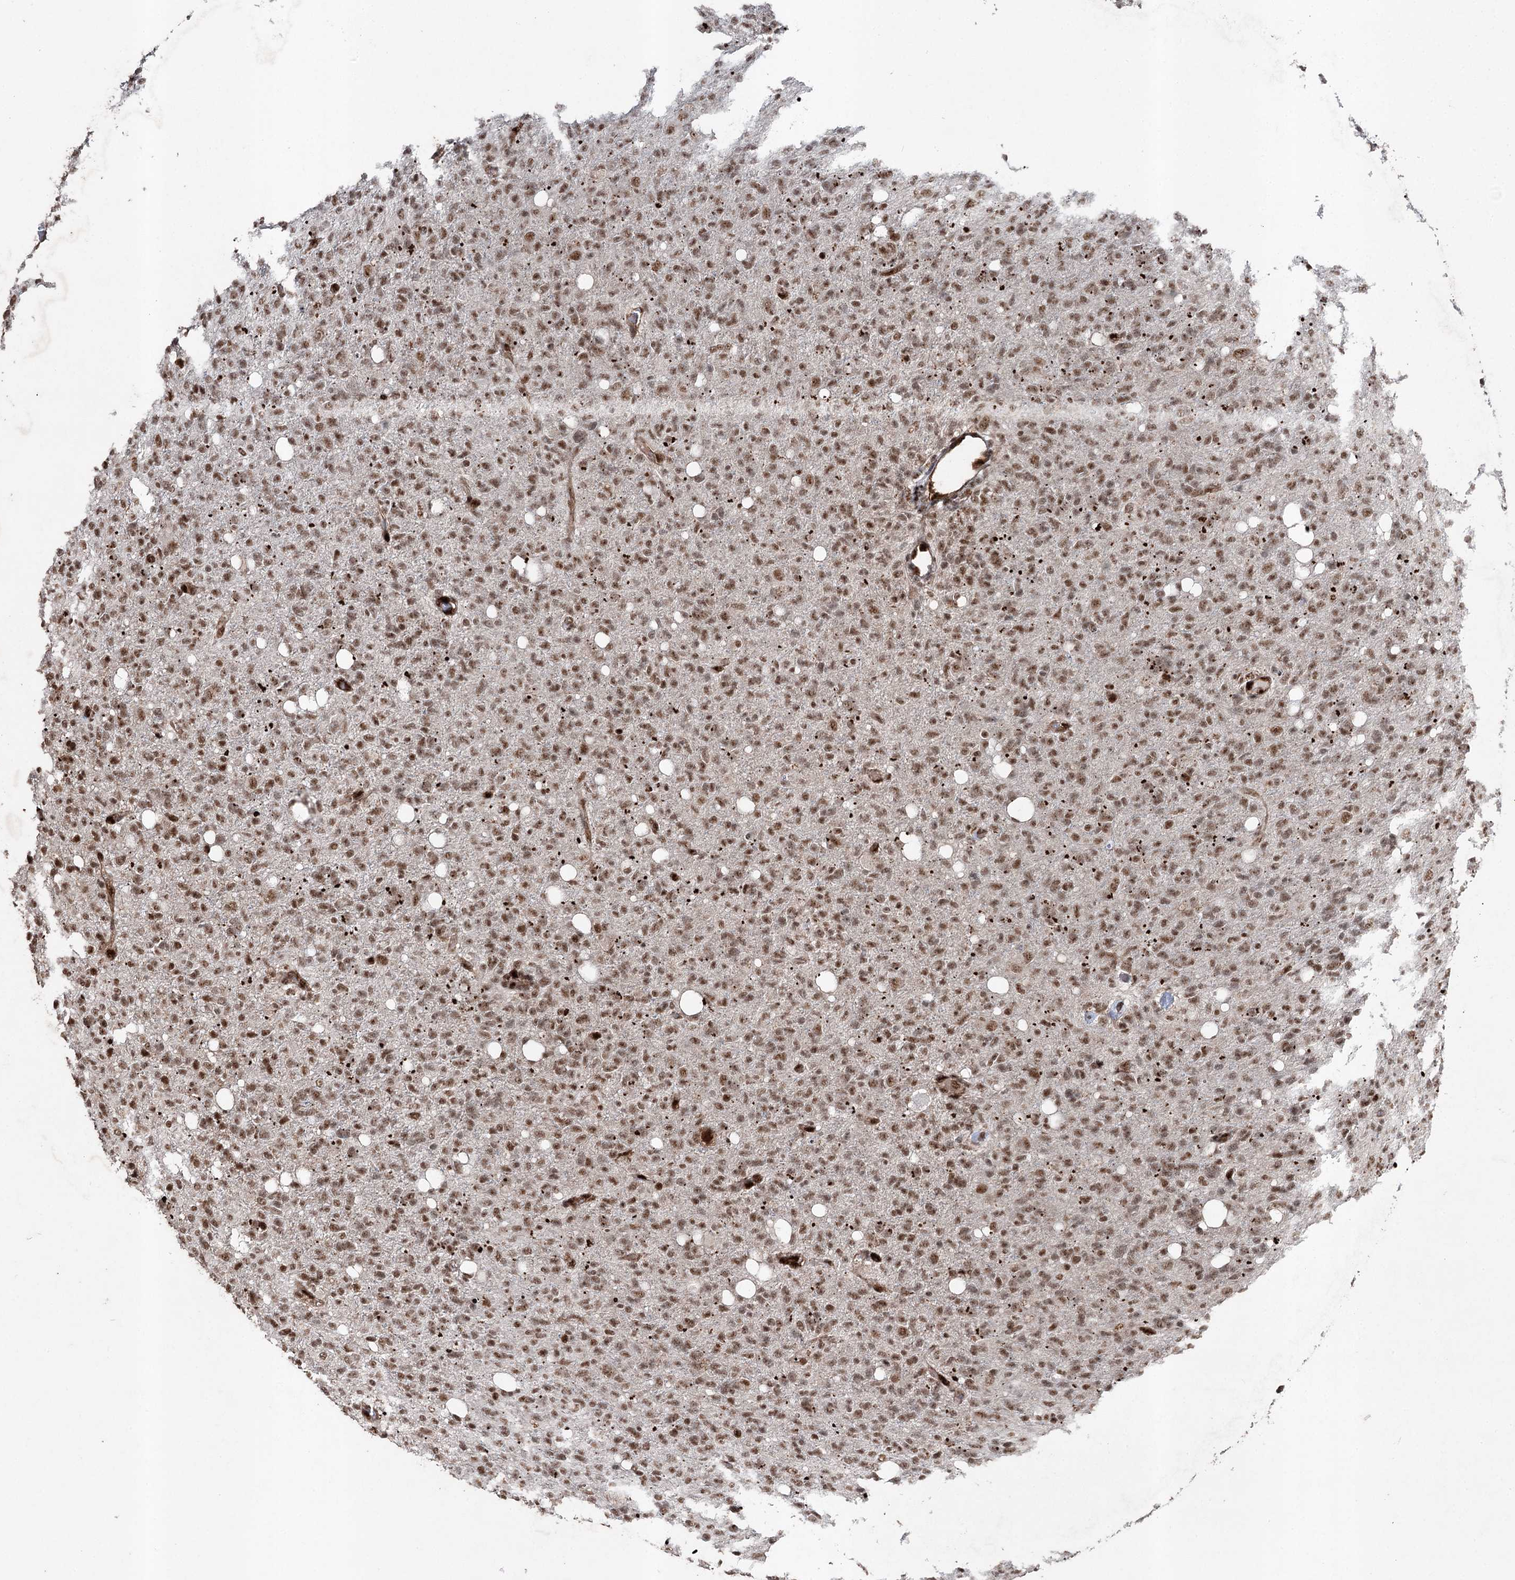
{"staining": {"intensity": "moderate", "quantity": ">75%", "location": "nuclear"}, "tissue": "glioma", "cell_type": "Tumor cells", "image_type": "cancer", "snomed": [{"axis": "morphology", "description": "Glioma, malignant, High grade"}, {"axis": "topography", "description": "Brain"}], "caption": "A histopathology image of glioma stained for a protein demonstrates moderate nuclear brown staining in tumor cells. (DAB (3,3'-diaminobenzidine) IHC with brightfield microscopy, high magnification).", "gene": "PDCD4", "patient": {"sex": "female", "age": 57}}